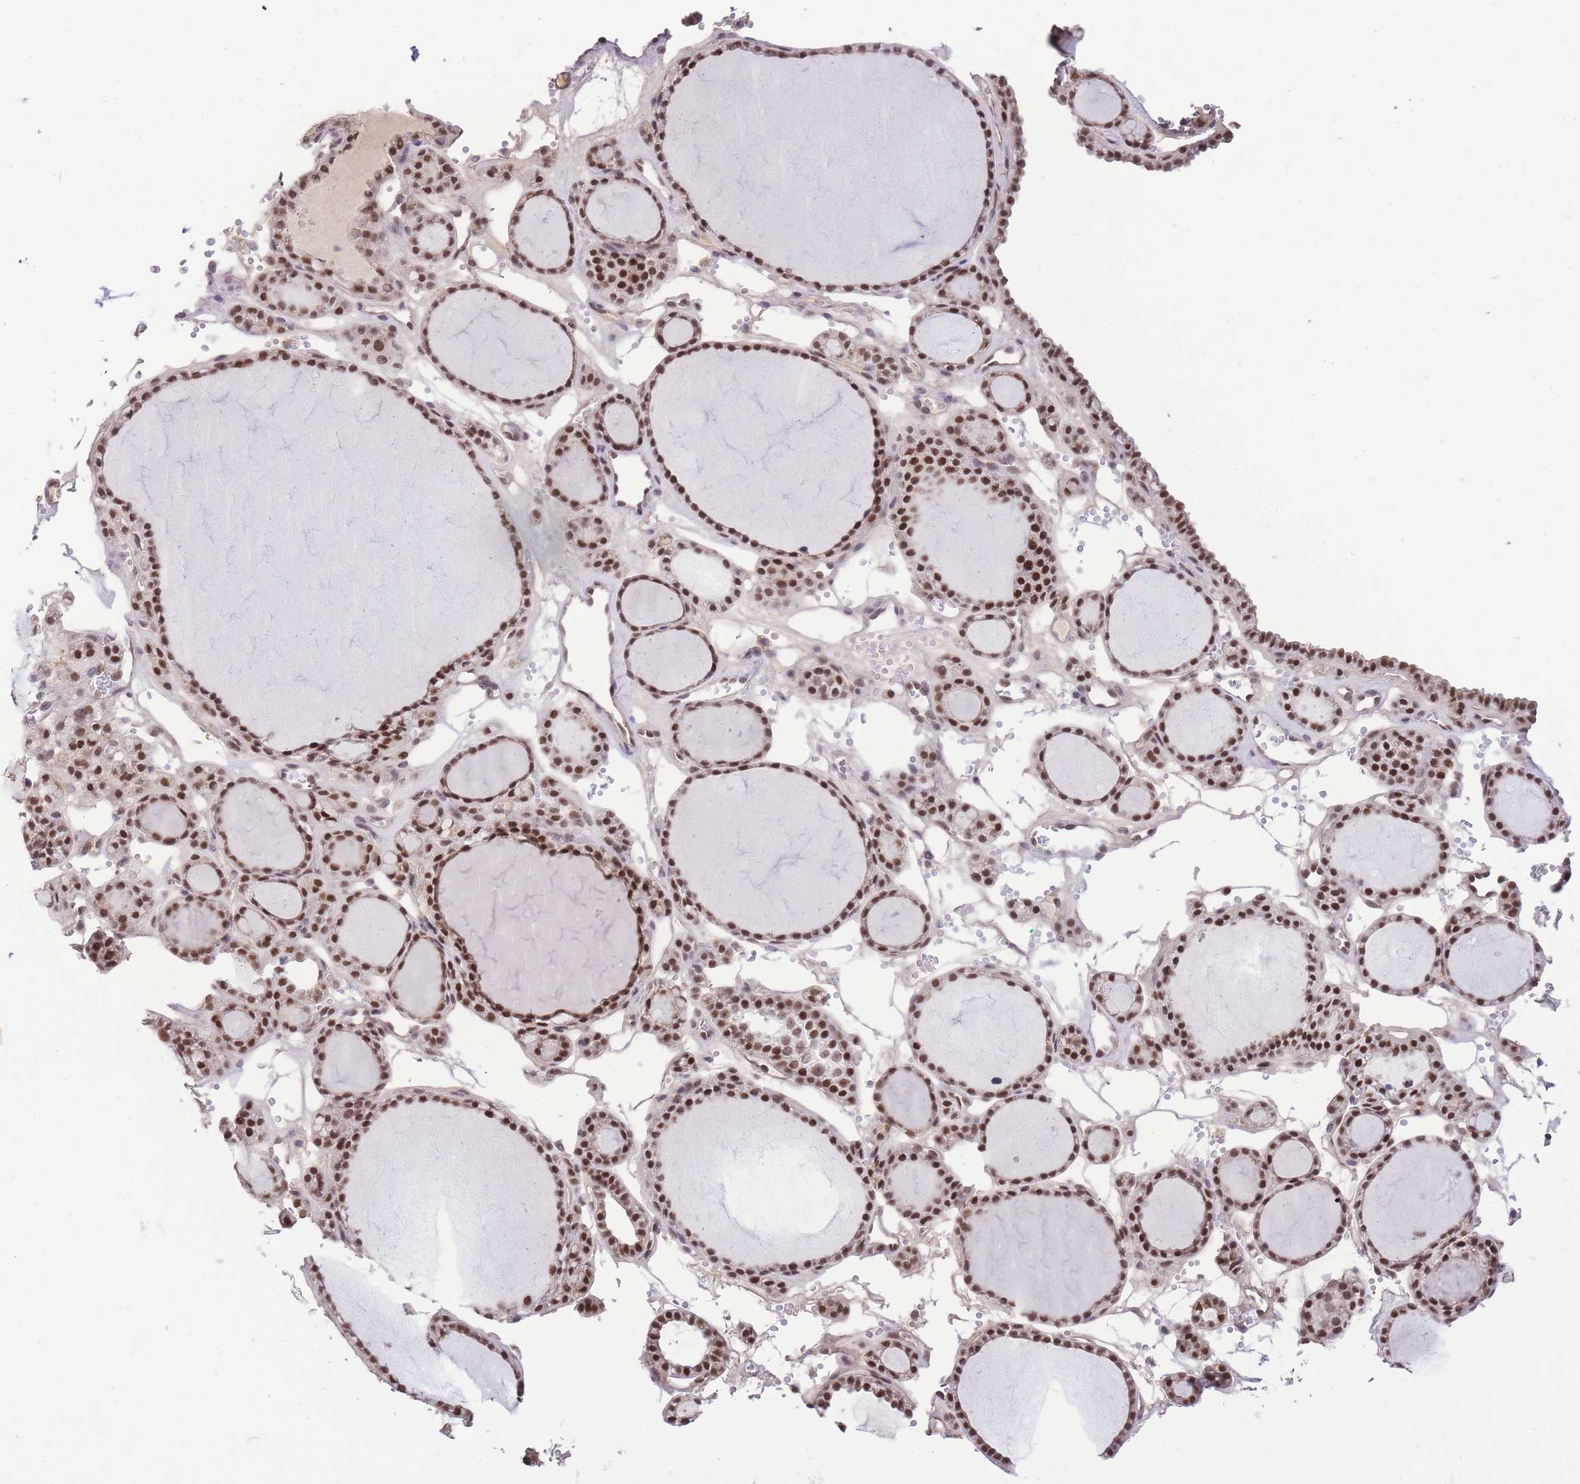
{"staining": {"intensity": "strong", "quantity": ">75%", "location": "nuclear"}, "tissue": "thyroid gland", "cell_type": "Glandular cells", "image_type": "normal", "snomed": [{"axis": "morphology", "description": "Normal tissue, NOS"}, {"axis": "topography", "description": "Thyroid gland"}], "caption": "Protein expression analysis of normal human thyroid gland reveals strong nuclear expression in approximately >75% of glandular cells. The staining was performed using DAB (3,3'-diaminobenzidine) to visualize the protein expression in brown, while the nuclei were stained in blue with hematoxylin (Magnification: 20x).", "gene": "UBXN7", "patient": {"sex": "female", "age": 28}}